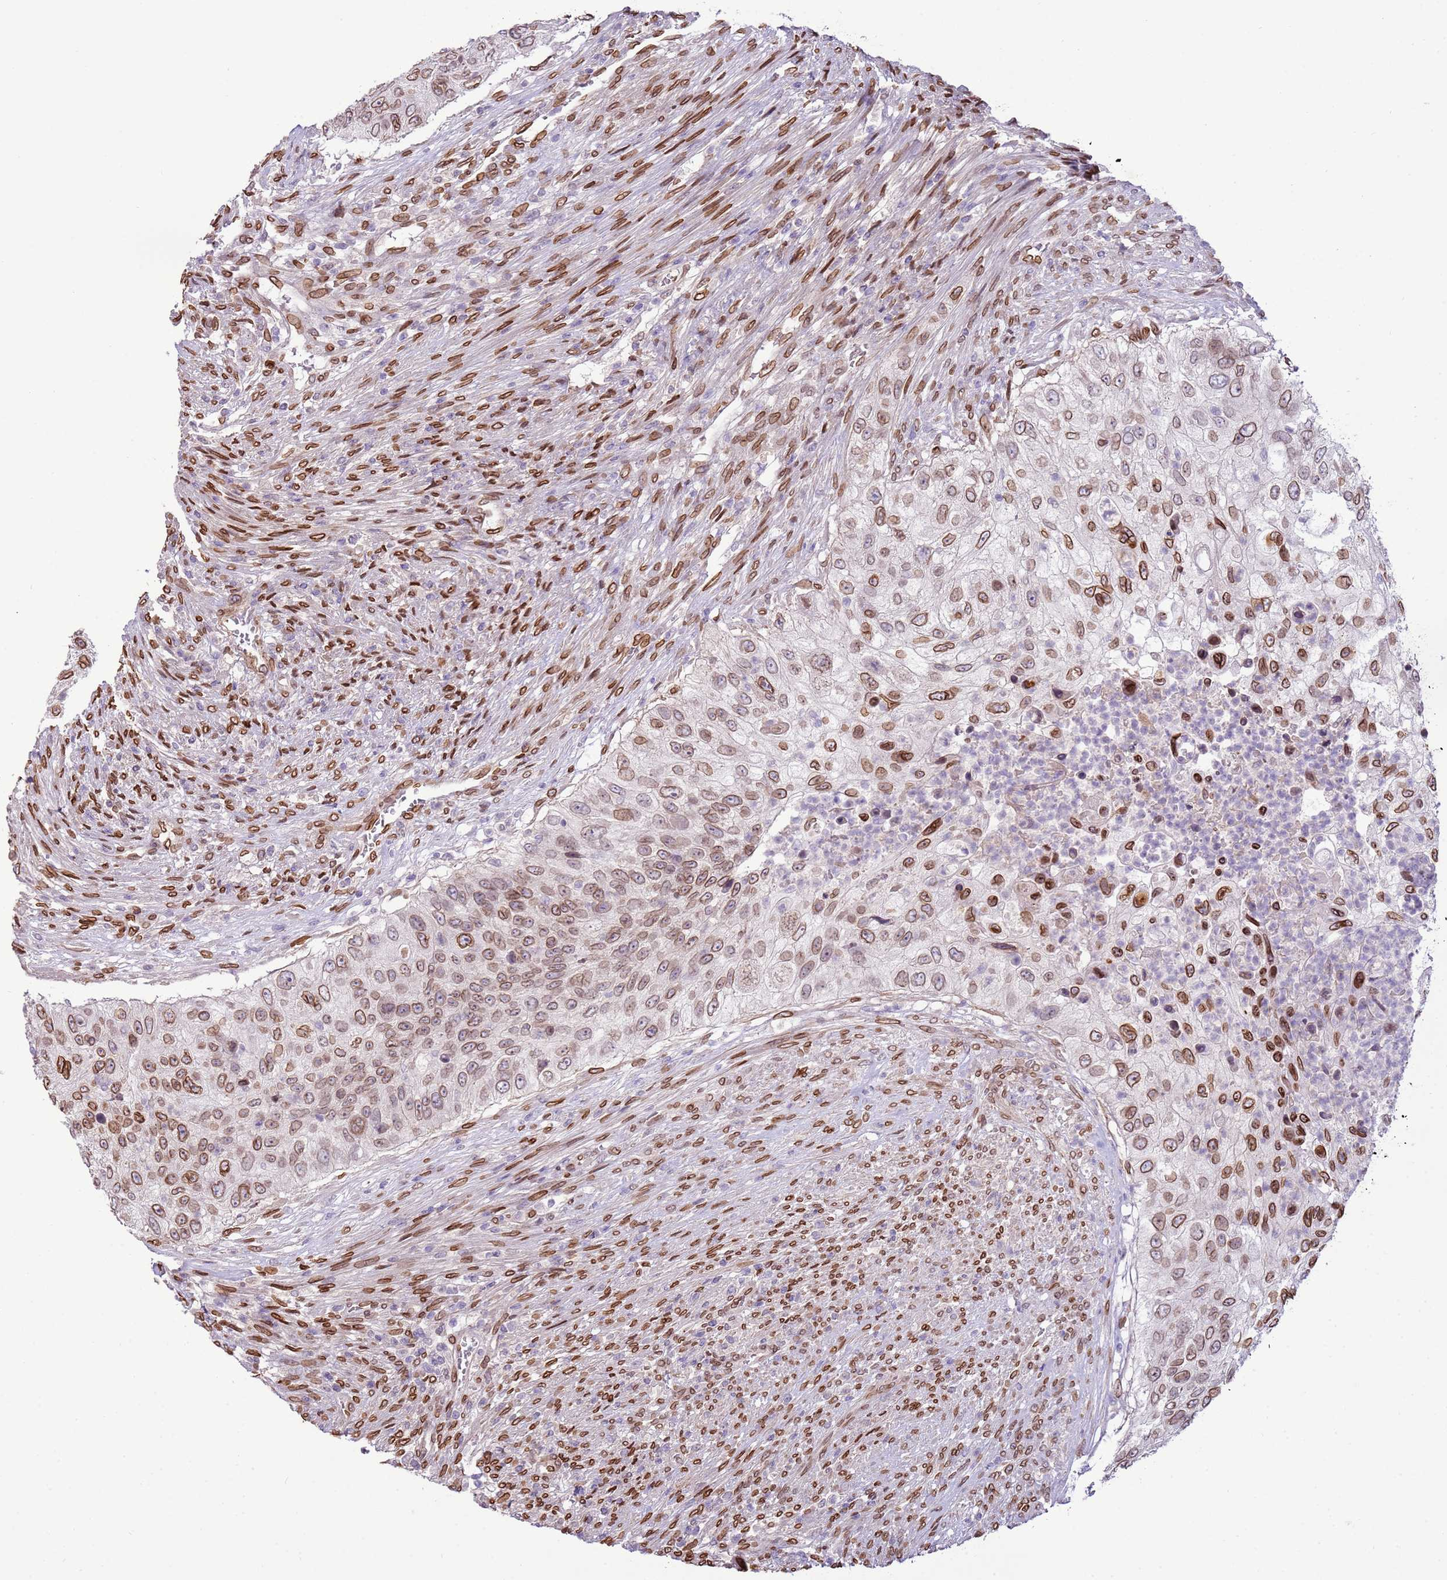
{"staining": {"intensity": "strong", "quantity": "25%-75%", "location": "cytoplasmic/membranous,nuclear"}, "tissue": "urothelial cancer", "cell_type": "Tumor cells", "image_type": "cancer", "snomed": [{"axis": "morphology", "description": "Urothelial carcinoma, High grade"}, {"axis": "topography", "description": "Urinary bladder"}], "caption": "A histopathology image of human high-grade urothelial carcinoma stained for a protein shows strong cytoplasmic/membranous and nuclear brown staining in tumor cells.", "gene": "TMEM47", "patient": {"sex": "female", "age": 60}}